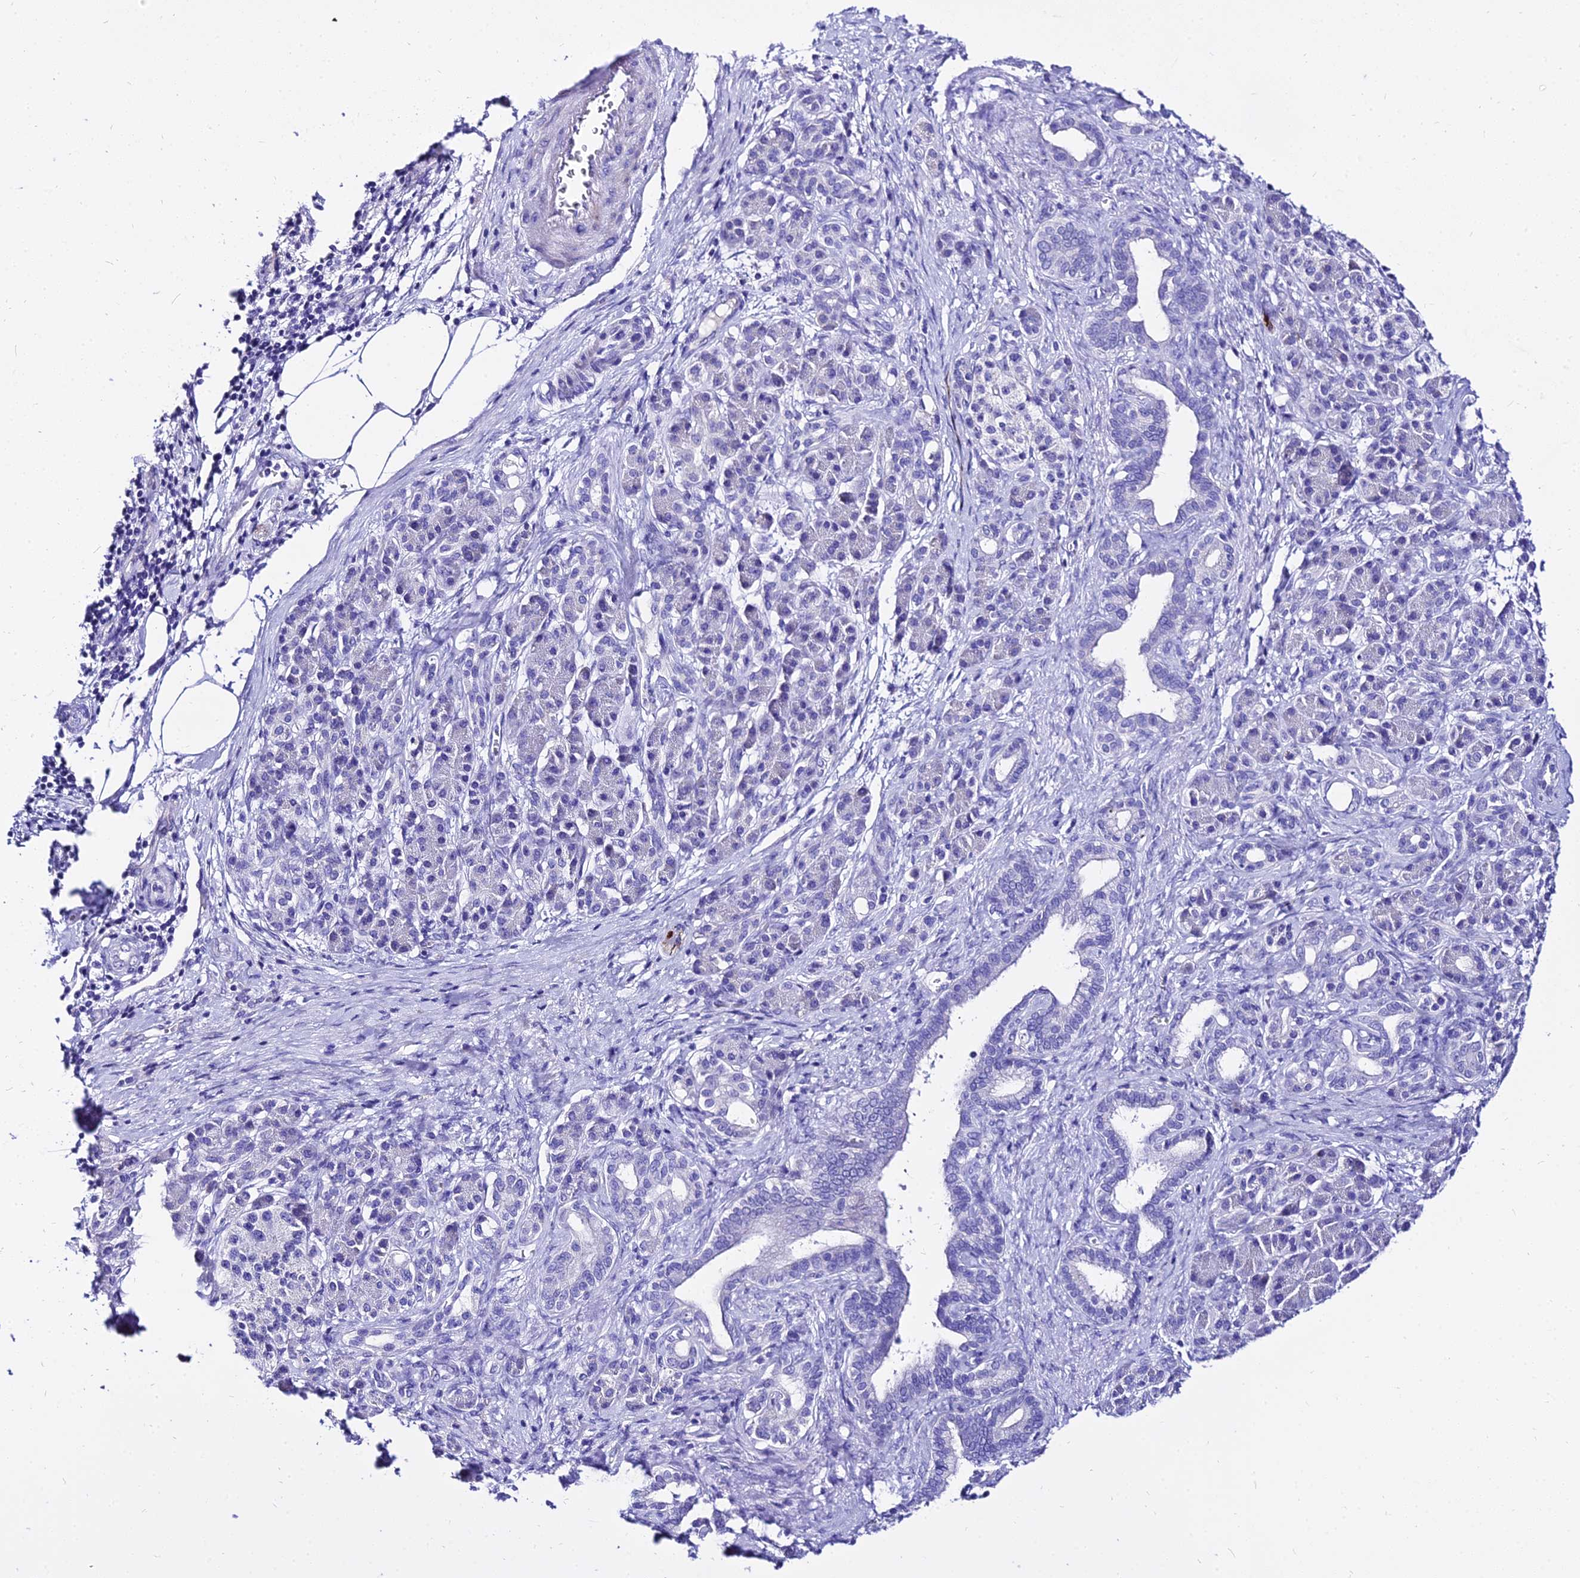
{"staining": {"intensity": "negative", "quantity": "none", "location": "none"}, "tissue": "pancreatic cancer", "cell_type": "Tumor cells", "image_type": "cancer", "snomed": [{"axis": "morphology", "description": "Adenocarcinoma, NOS"}, {"axis": "topography", "description": "Pancreas"}], "caption": "The IHC photomicrograph has no significant expression in tumor cells of pancreatic cancer tissue.", "gene": "DEFB106A", "patient": {"sex": "female", "age": 55}}